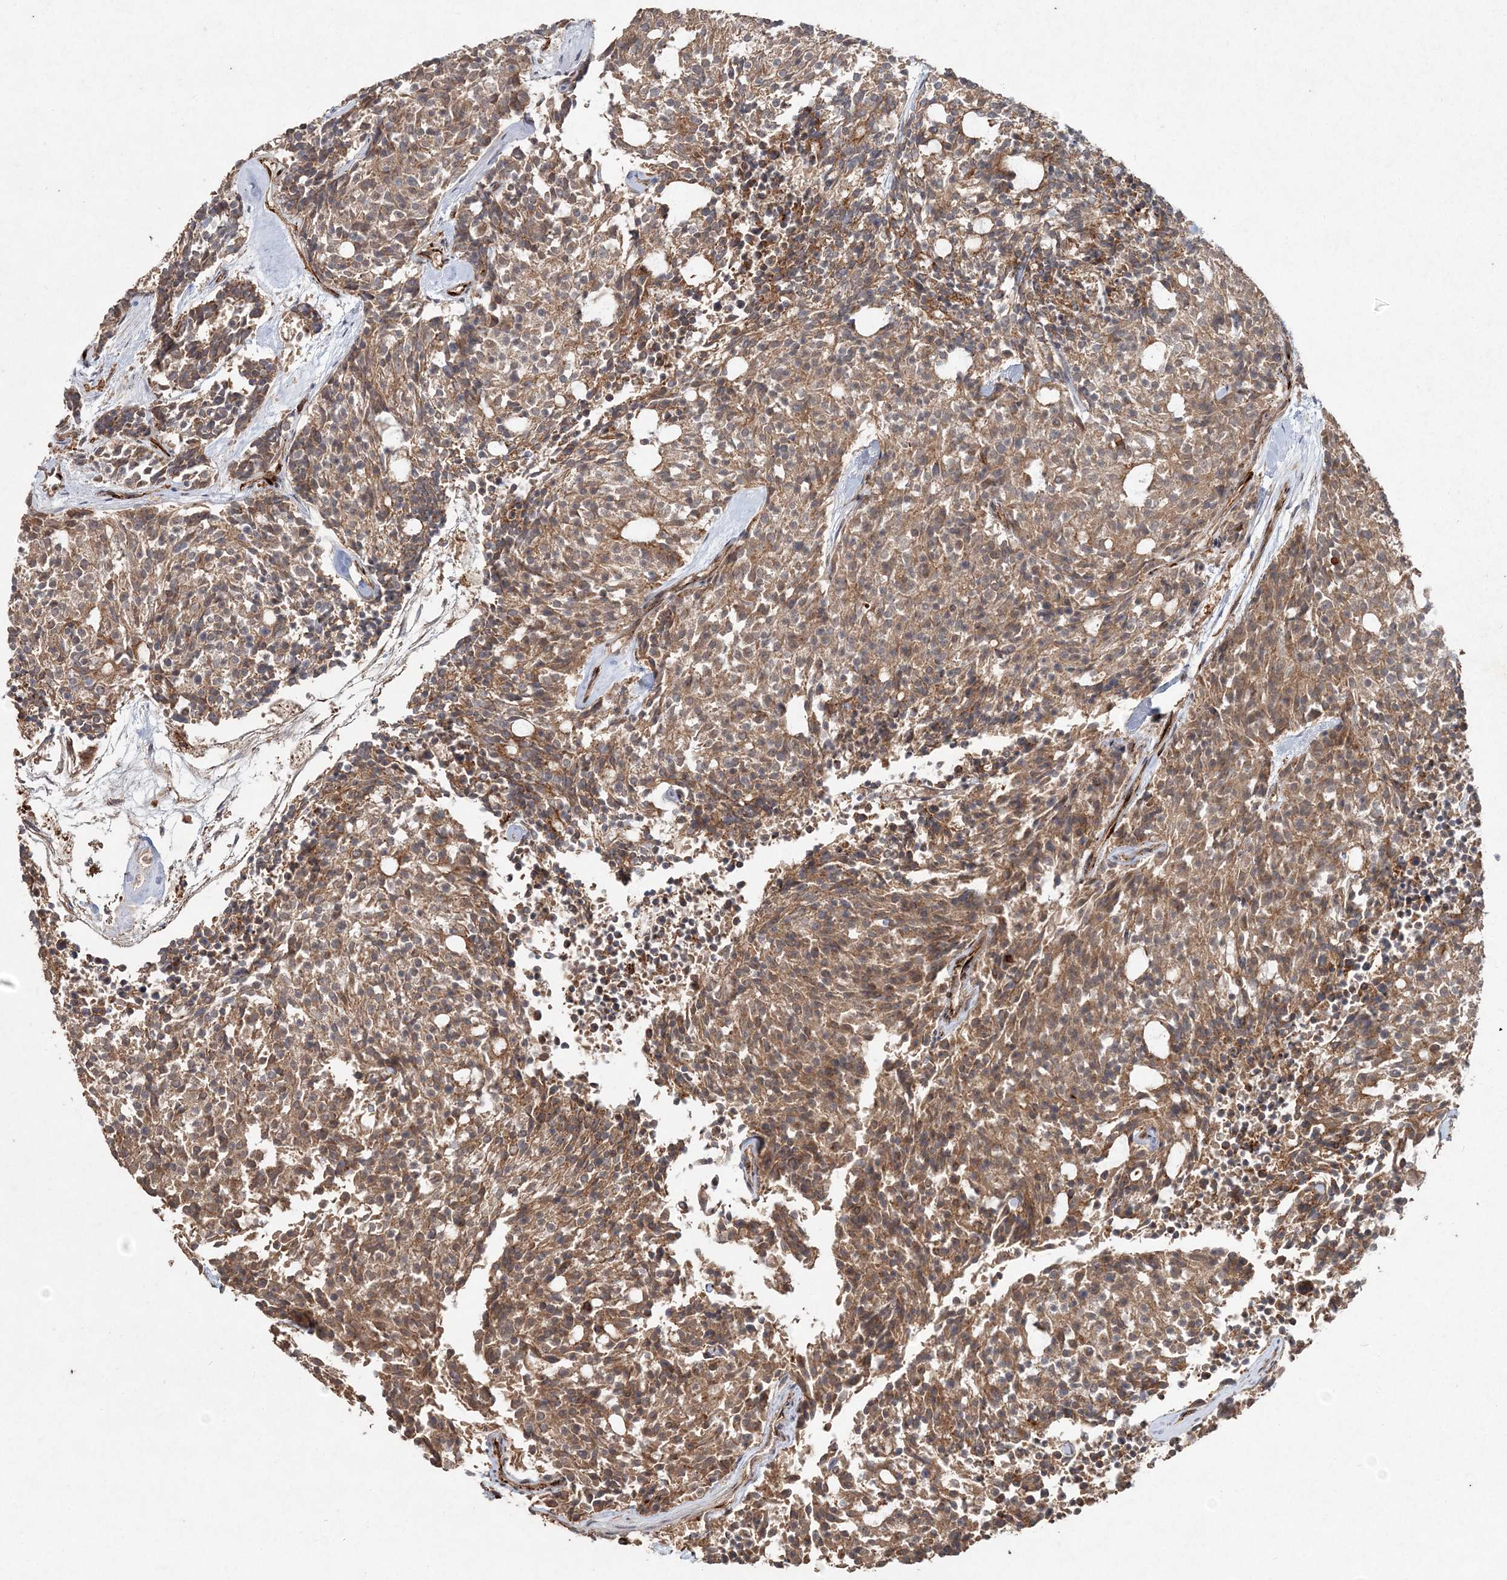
{"staining": {"intensity": "moderate", "quantity": ">75%", "location": "cytoplasmic/membranous"}, "tissue": "carcinoid", "cell_type": "Tumor cells", "image_type": "cancer", "snomed": [{"axis": "morphology", "description": "Carcinoid, malignant, NOS"}, {"axis": "topography", "description": "Pancreas"}], "caption": "Tumor cells demonstrate medium levels of moderate cytoplasmic/membranous expression in approximately >75% of cells in carcinoid. (DAB (3,3'-diaminobenzidine) = brown stain, brightfield microscopy at high magnification).", "gene": "SPRY1", "patient": {"sex": "female", "age": 54}}